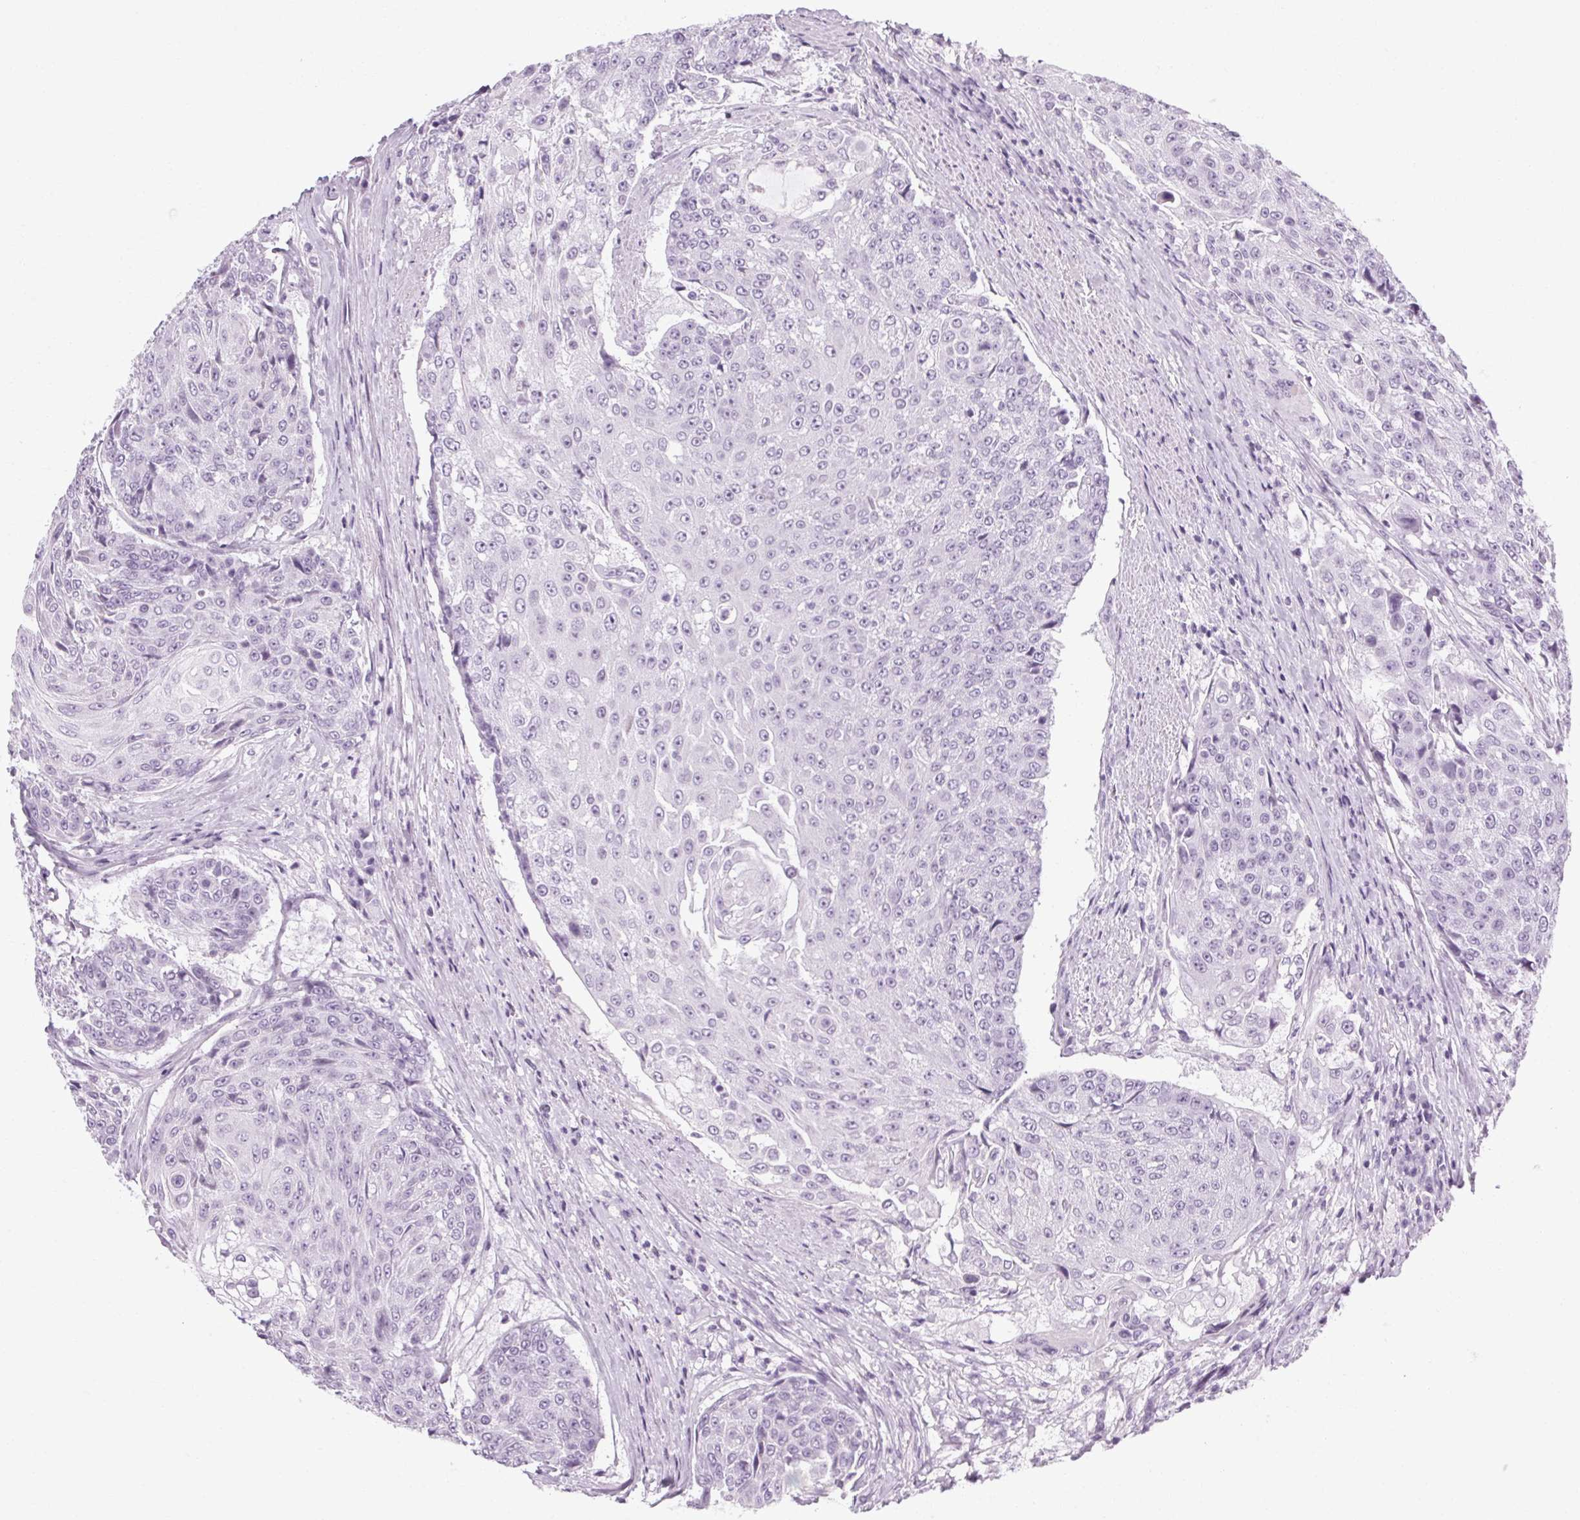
{"staining": {"intensity": "negative", "quantity": "none", "location": "none"}, "tissue": "urothelial cancer", "cell_type": "Tumor cells", "image_type": "cancer", "snomed": [{"axis": "morphology", "description": "Urothelial carcinoma, High grade"}, {"axis": "topography", "description": "Urinary bladder"}], "caption": "An immunohistochemistry micrograph of urothelial cancer is shown. There is no staining in tumor cells of urothelial cancer.", "gene": "POMC", "patient": {"sex": "female", "age": 63}}